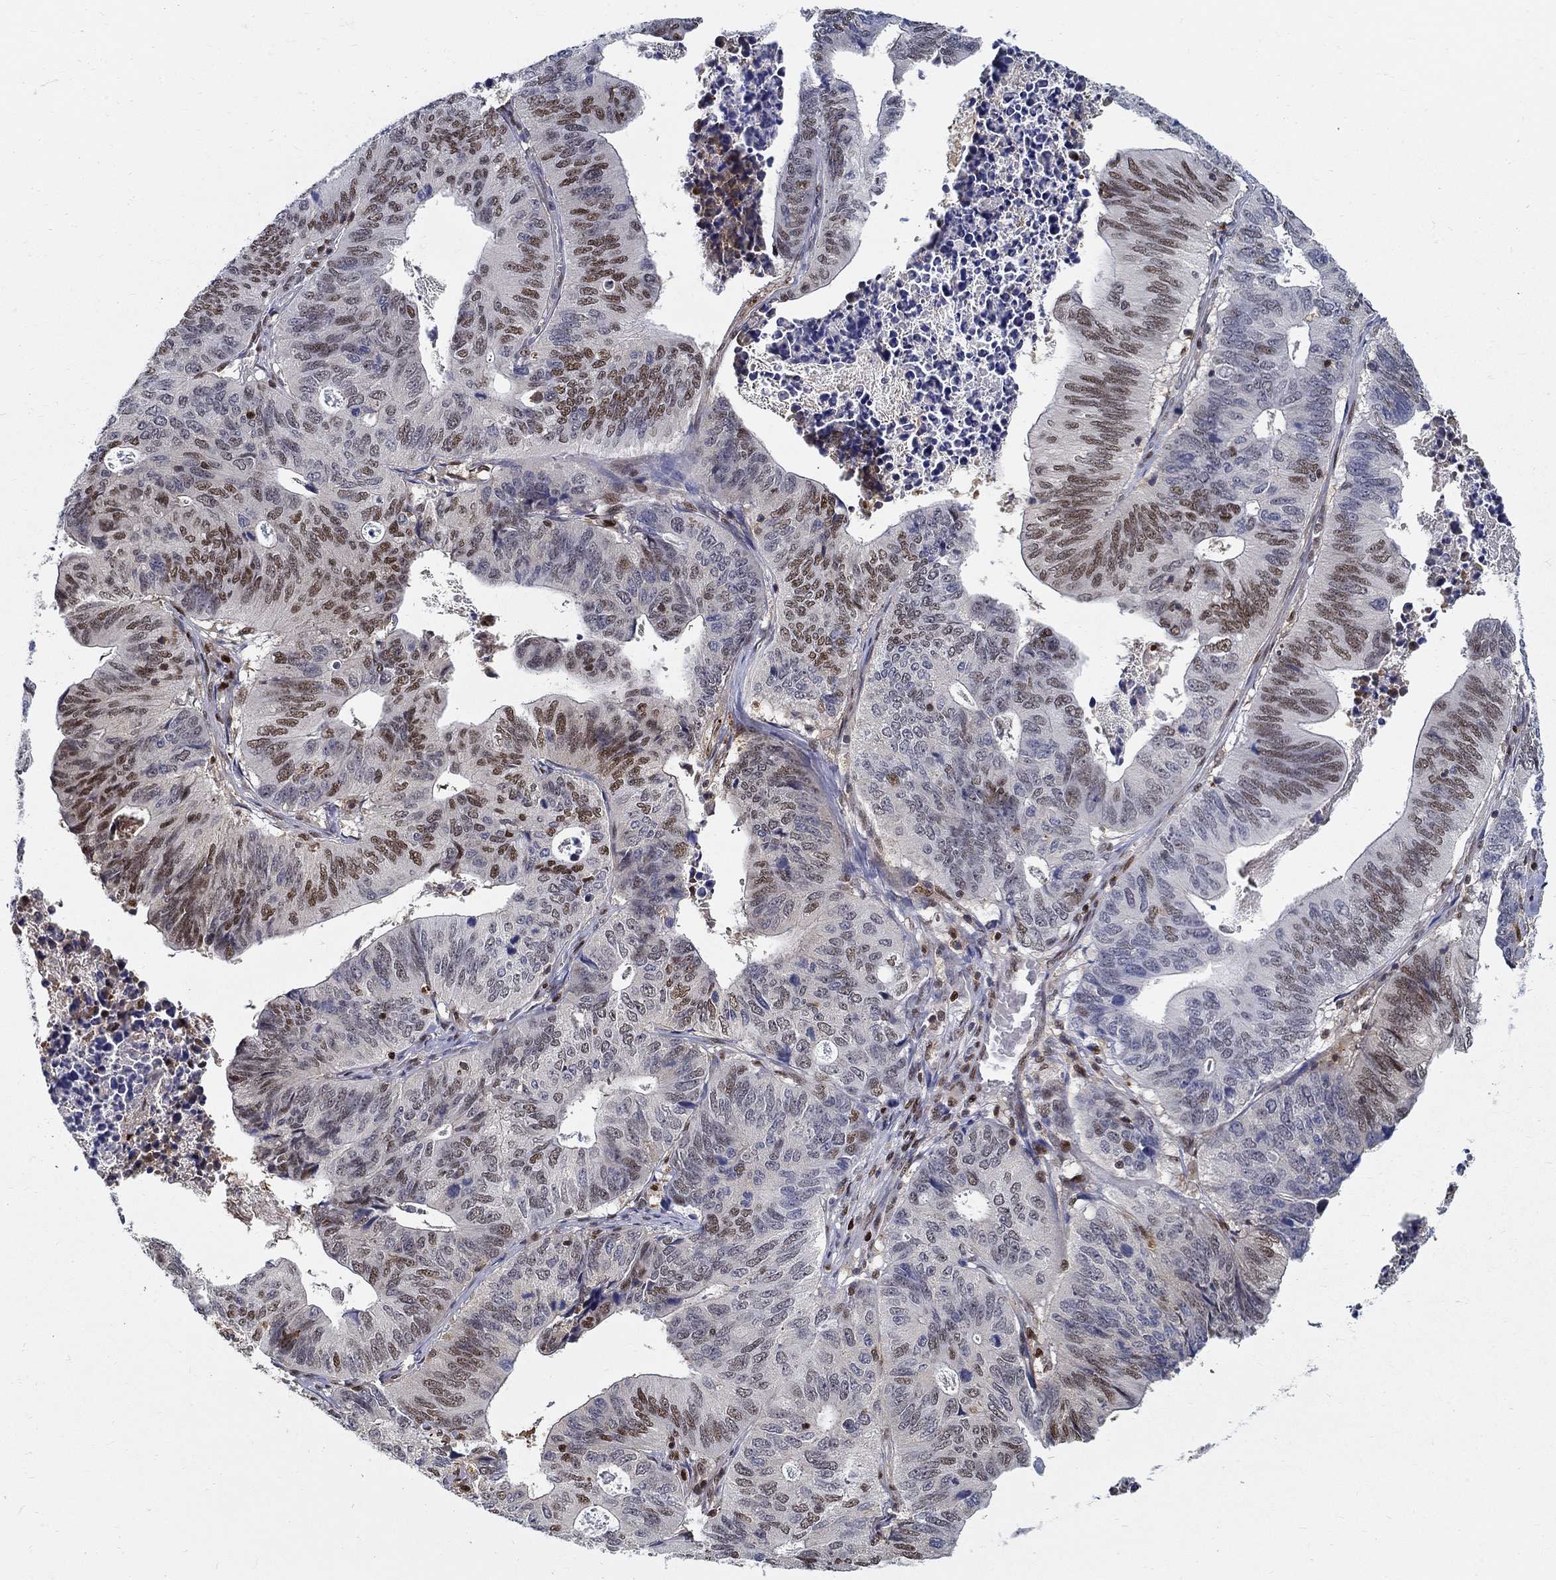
{"staining": {"intensity": "moderate", "quantity": "25%-75%", "location": "nuclear"}, "tissue": "stomach cancer", "cell_type": "Tumor cells", "image_type": "cancer", "snomed": [{"axis": "morphology", "description": "Adenocarcinoma, NOS"}, {"axis": "topography", "description": "Stomach, upper"}], "caption": "Brown immunohistochemical staining in stomach cancer shows moderate nuclear expression in approximately 25%-75% of tumor cells.", "gene": "ZNF594", "patient": {"sex": "female", "age": 67}}